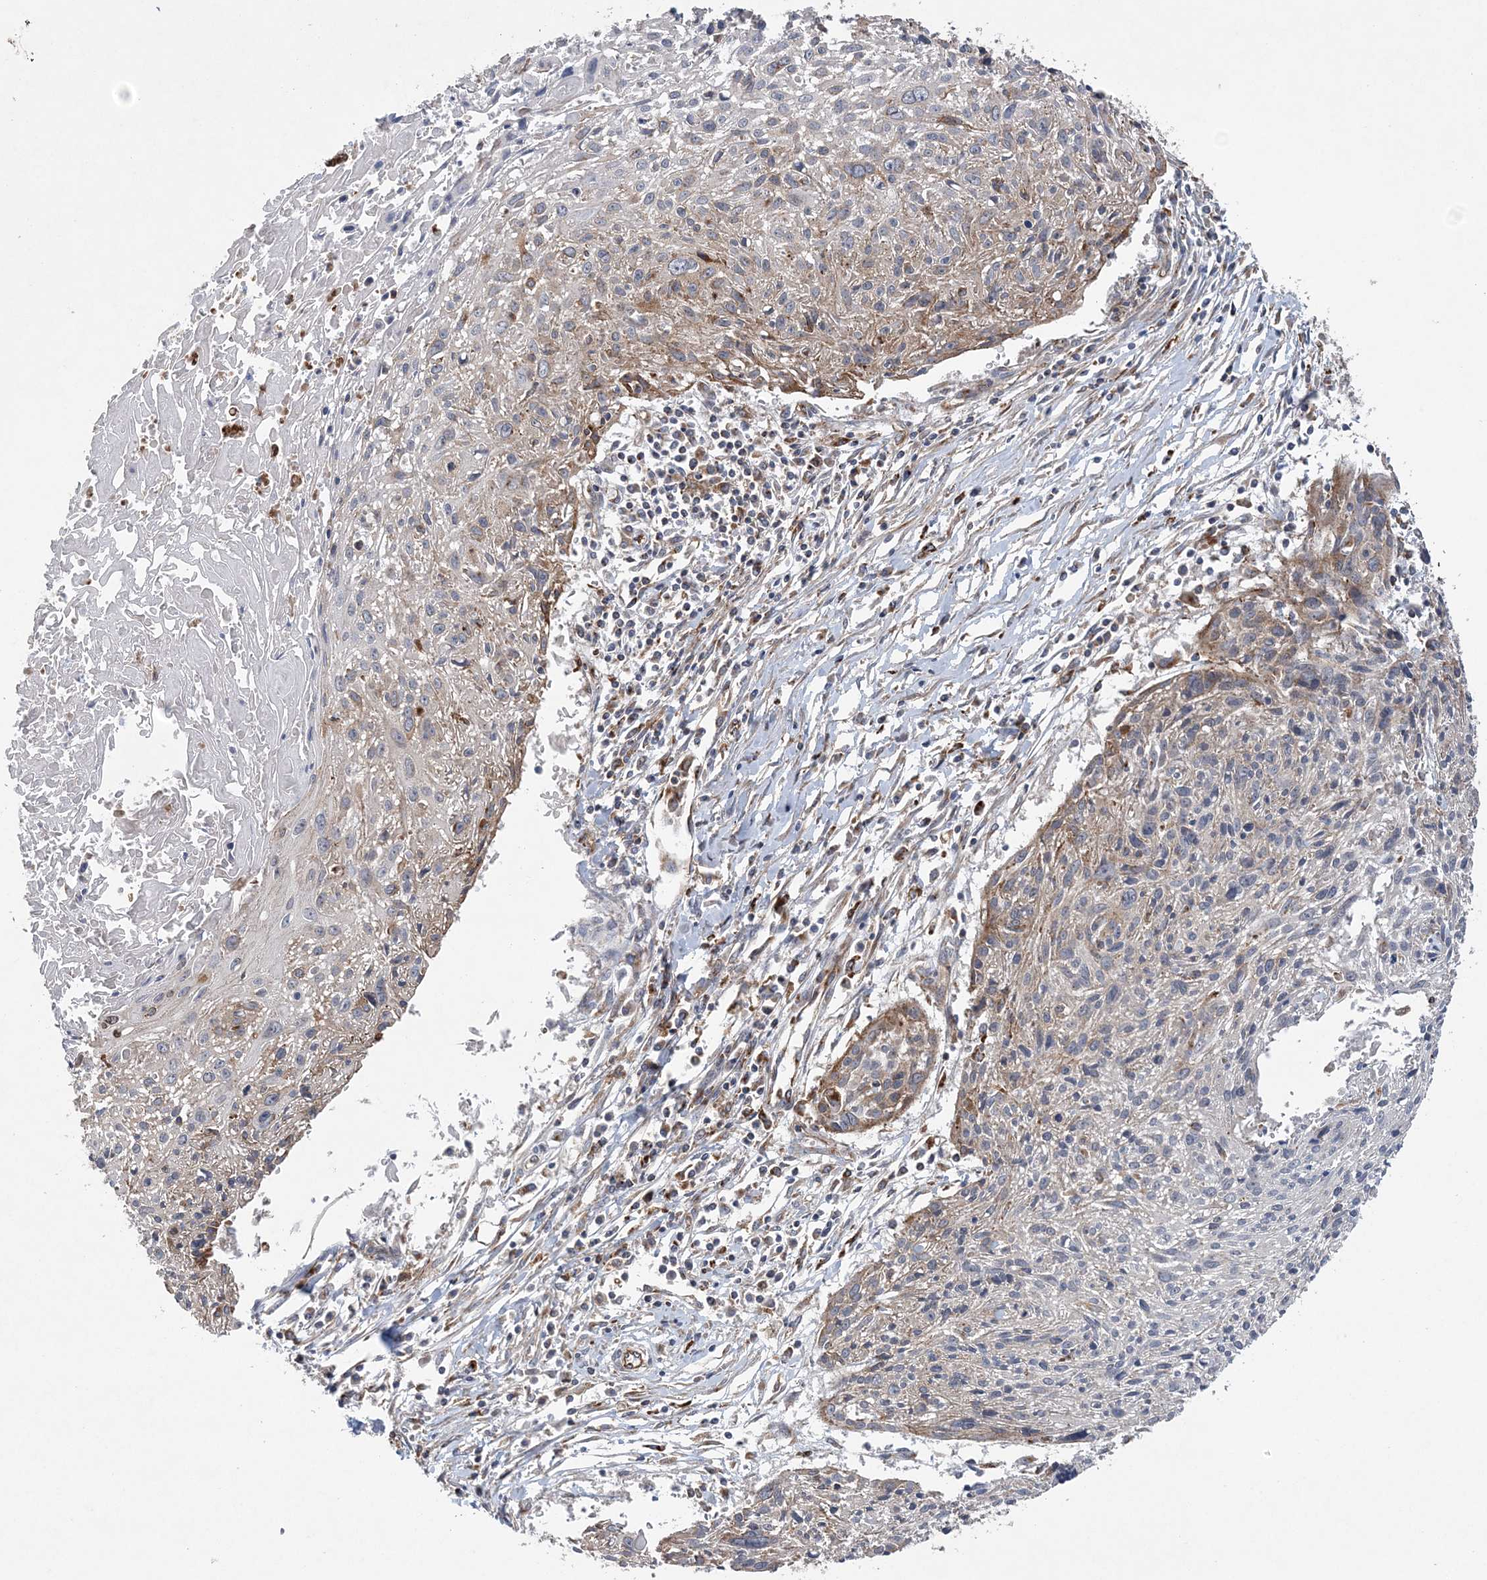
{"staining": {"intensity": "weak", "quantity": "<25%", "location": "cytoplasmic/membranous"}, "tissue": "cervical cancer", "cell_type": "Tumor cells", "image_type": "cancer", "snomed": [{"axis": "morphology", "description": "Squamous cell carcinoma, NOS"}, {"axis": "topography", "description": "Cervix"}], "caption": "Tumor cells show no significant protein staining in cervical cancer (squamous cell carcinoma). Brightfield microscopy of IHC stained with DAB (3,3'-diaminobenzidine) (brown) and hematoxylin (blue), captured at high magnification.", "gene": "PTTG1IP", "patient": {"sex": "female", "age": 51}}